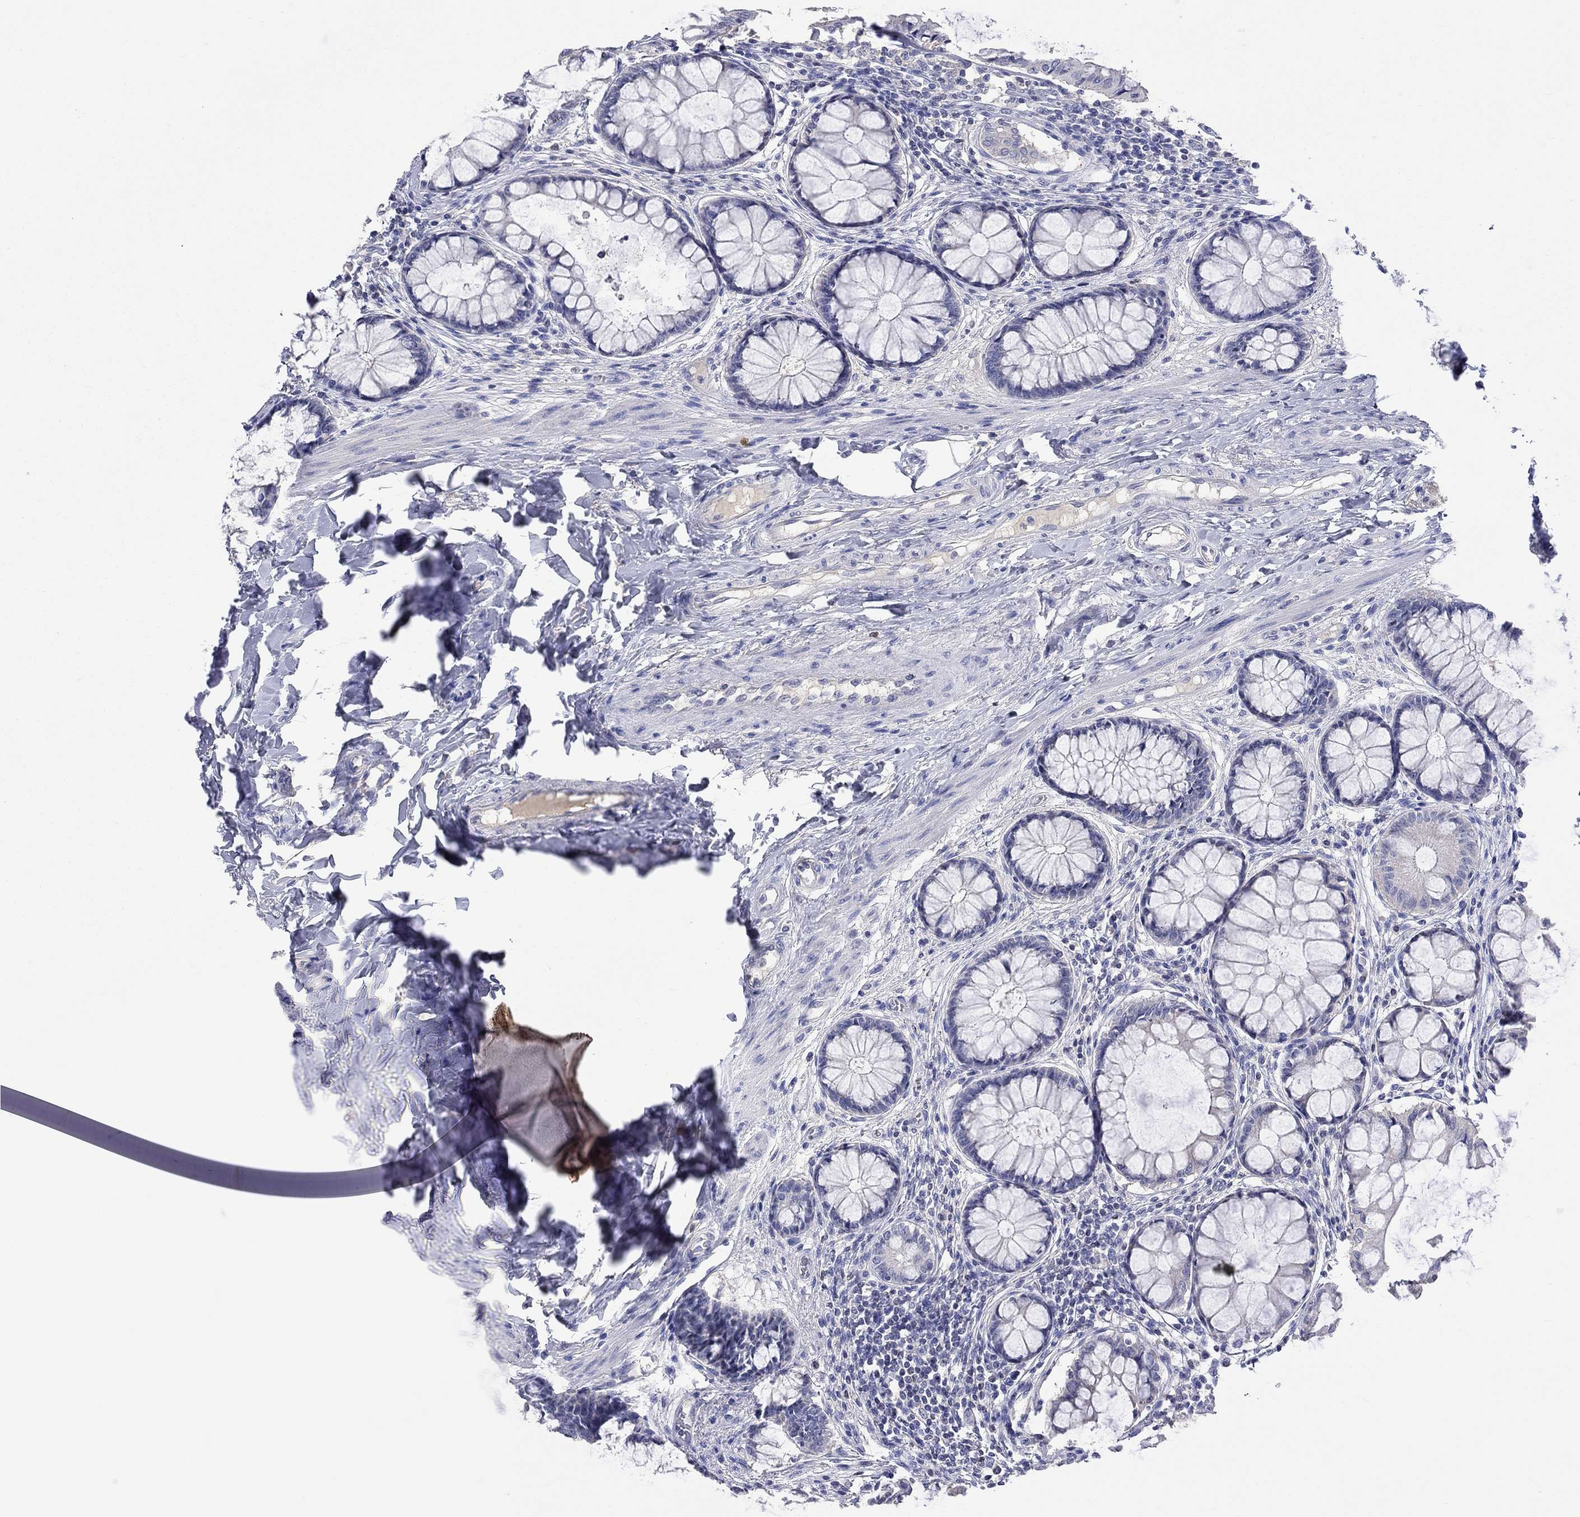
{"staining": {"intensity": "negative", "quantity": "none", "location": "none"}, "tissue": "colon", "cell_type": "Endothelial cells", "image_type": "normal", "snomed": [{"axis": "morphology", "description": "Normal tissue, NOS"}, {"axis": "topography", "description": "Colon"}], "caption": "IHC micrograph of benign colon stained for a protein (brown), which reveals no staining in endothelial cells.", "gene": "LRFN4", "patient": {"sex": "female", "age": 65}}